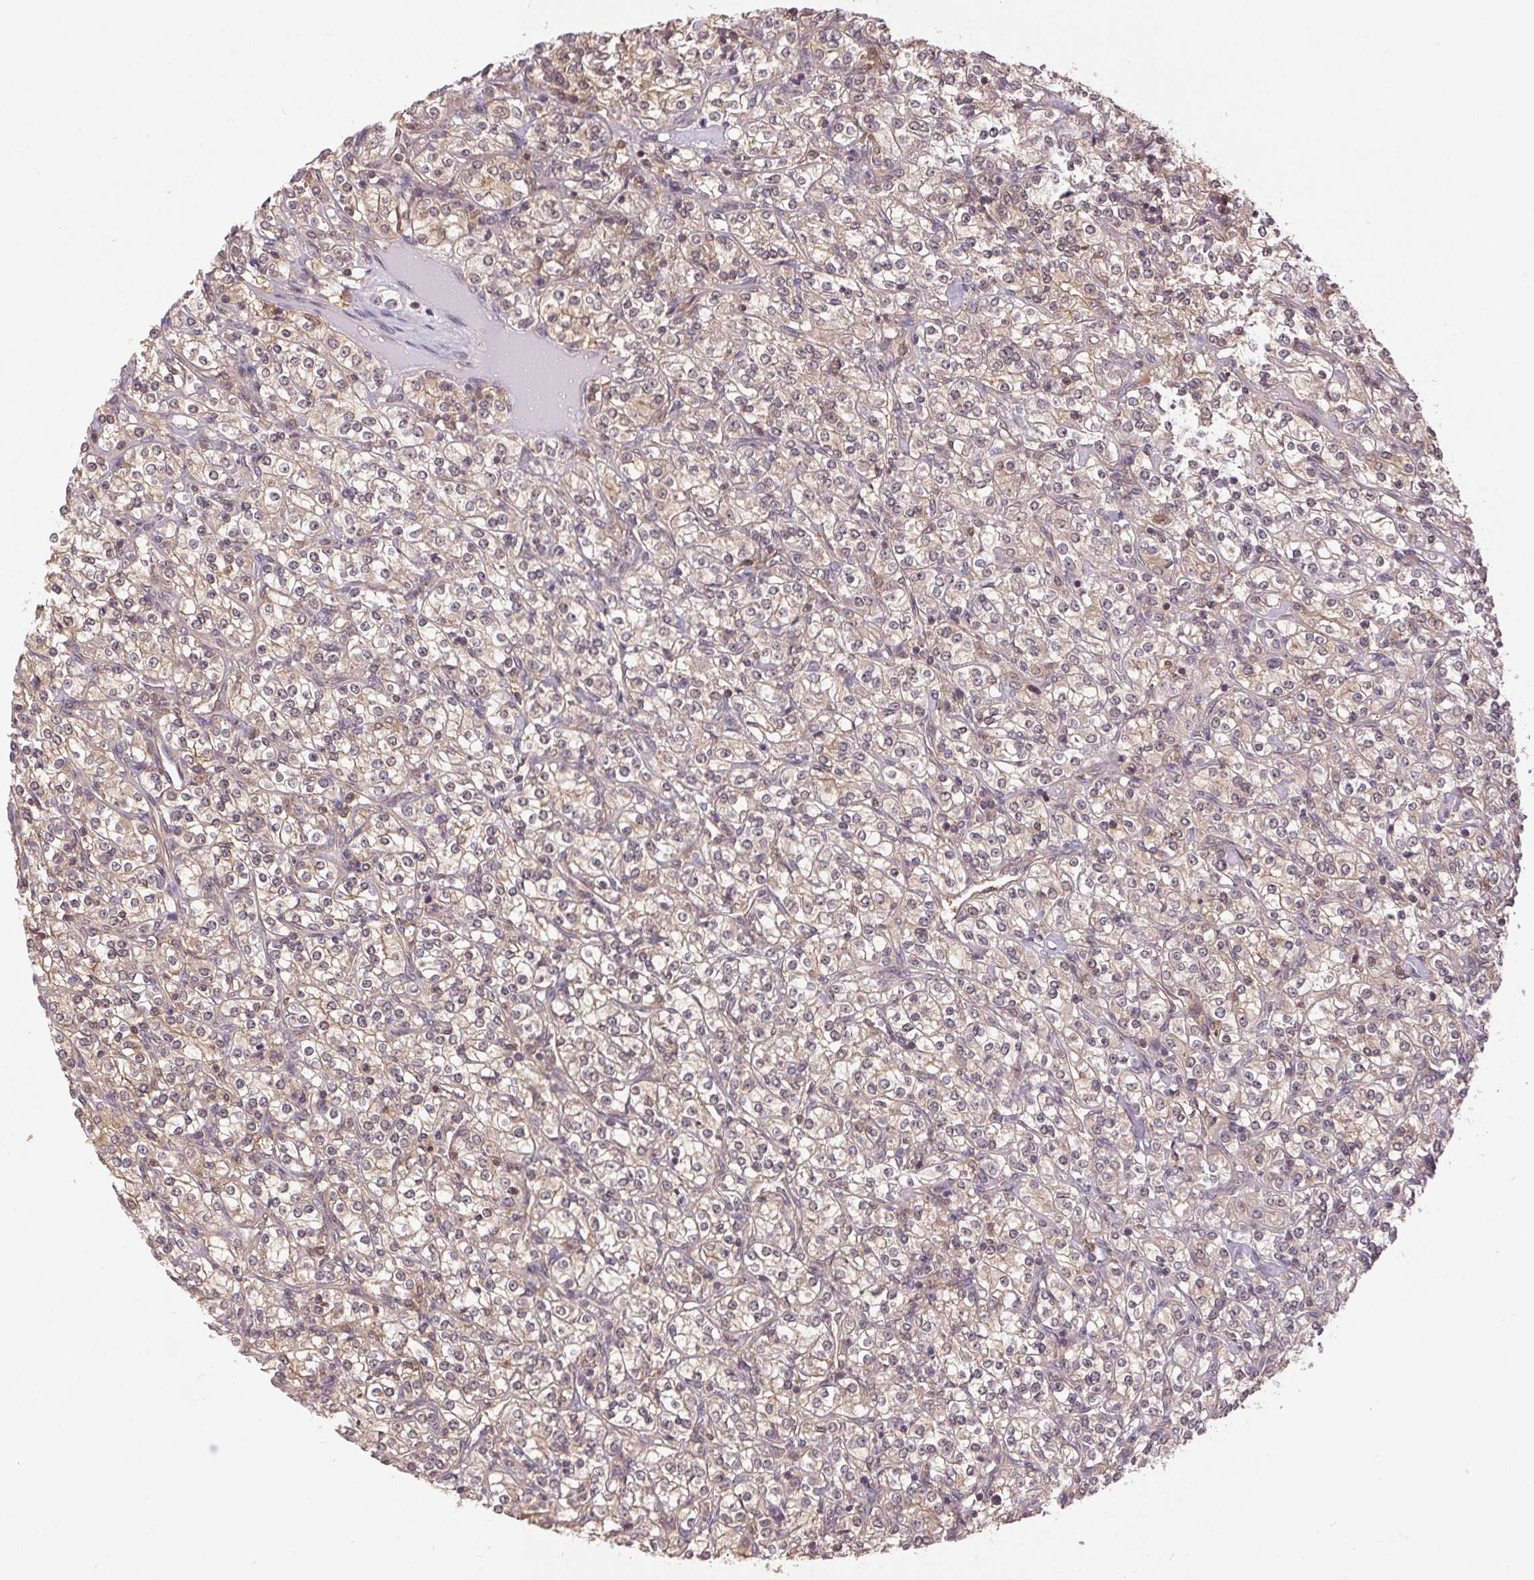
{"staining": {"intensity": "weak", "quantity": ">75%", "location": "cytoplasmic/membranous"}, "tissue": "renal cancer", "cell_type": "Tumor cells", "image_type": "cancer", "snomed": [{"axis": "morphology", "description": "Adenocarcinoma, NOS"}, {"axis": "topography", "description": "Kidney"}], "caption": "About >75% of tumor cells in adenocarcinoma (renal) exhibit weak cytoplasmic/membranous protein positivity as visualized by brown immunohistochemical staining.", "gene": "GDI2", "patient": {"sex": "male", "age": 77}}